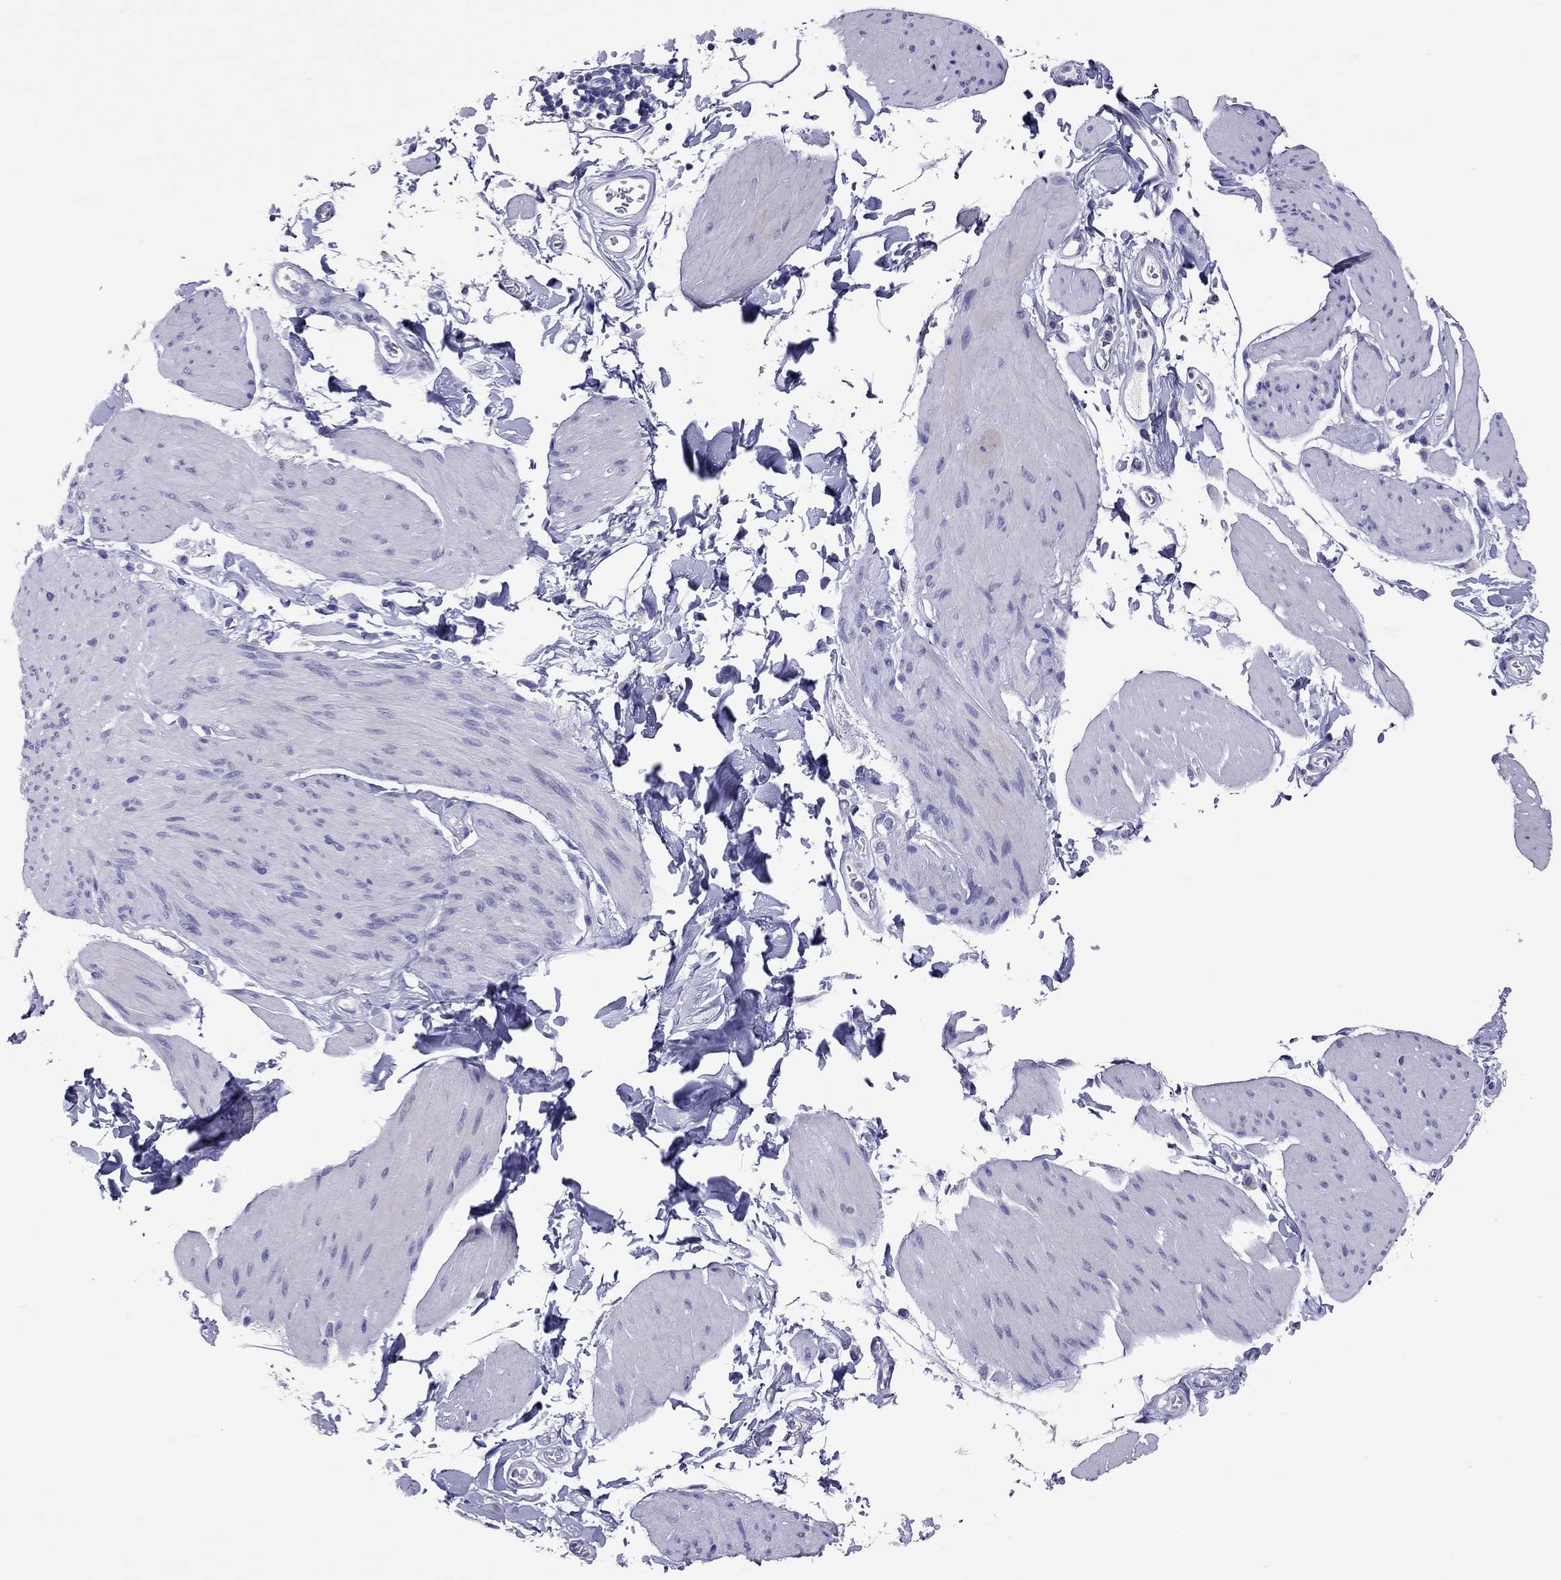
{"staining": {"intensity": "negative", "quantity": "none", "location": "none"}, "tissue": "smooth muscle", "cell_type": "Smooth muscle cells", "image_type": "normal", "snomed": [{"axis": "morphology", "description": "Normal tissue, NOS"}, {"axis": "topography", "description": "Adipose tissue"}, {"axis": "topography", "description": "Smooth muscle"}, {"axis": "topography", "description": "Peripheral nerve tissue"}], "caption": "Immunohistochemical staining of benign human smooth muscle demonstrates no significant expression in smooth muscle cells. Brightfield microscopy of immunohistochemistry (IHC) stained with DAB (brown) and hematoxylin (blue), captured at high magnification.", "gene": "COL9A1", "patient": {"sex": "male", "age": 83}}